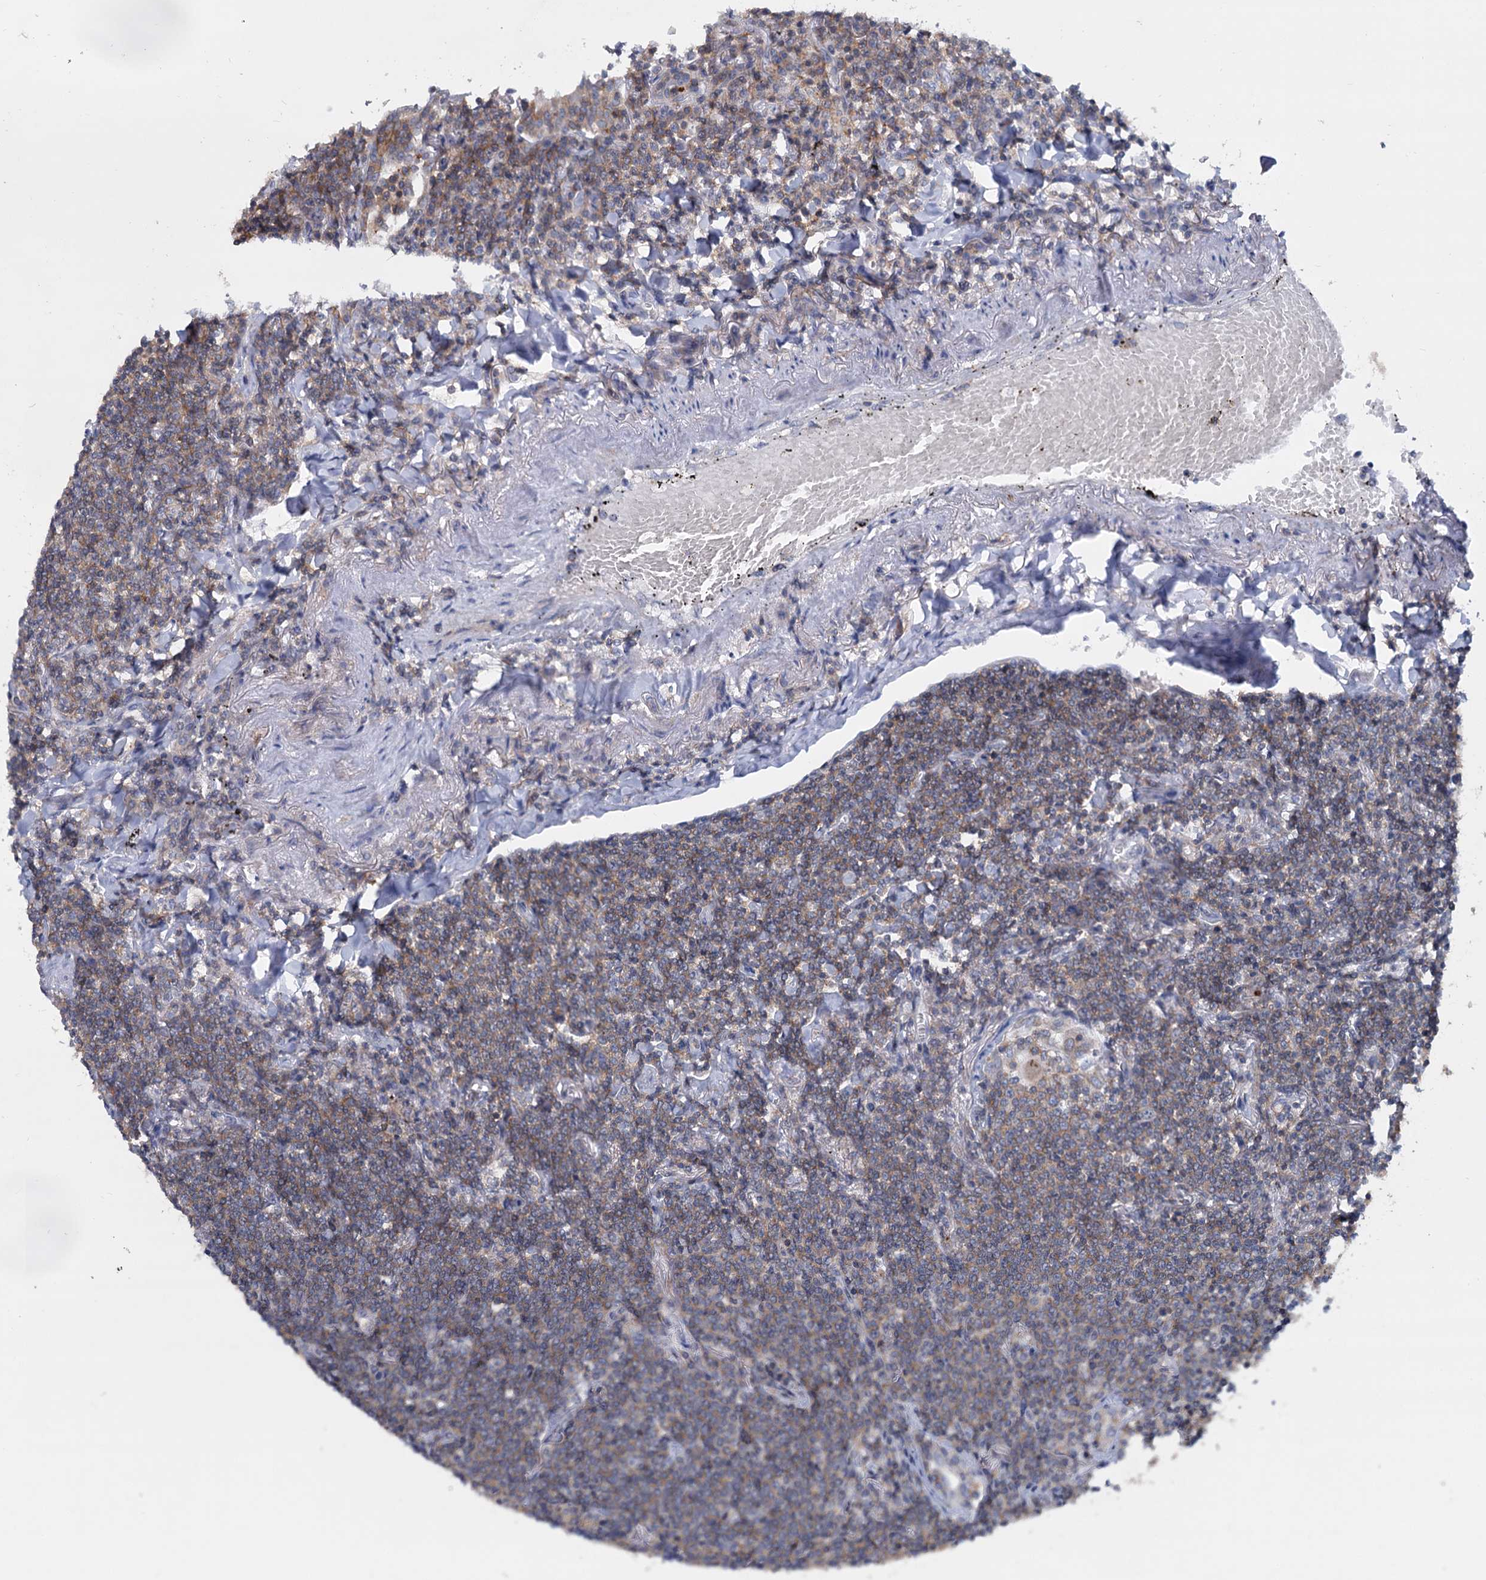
{"staining": {"intensity": "moderate", "quantity": "25%-75%", "location": "cytoplasmic/membranous"}, "tissue": "lymphoma", "cell_type": "Tumor cells", "image_type": "cancer", "snomed": [{"axis": "morphology", "description": "Malignant lymphoma, non-Hodgkin's type, Low grade"}, {"axis": "topography", "description": "Lung"}], "caption": "Lymphoma tissue displays moderate cytoplasmic/membranous positivity in approximately 25%-75% of tumor cells (DAB IHC, brown staining for protein, blue staining for nuclei).", "gene": "LRCH4", "patient": {"sex": "female", "age": 71}}